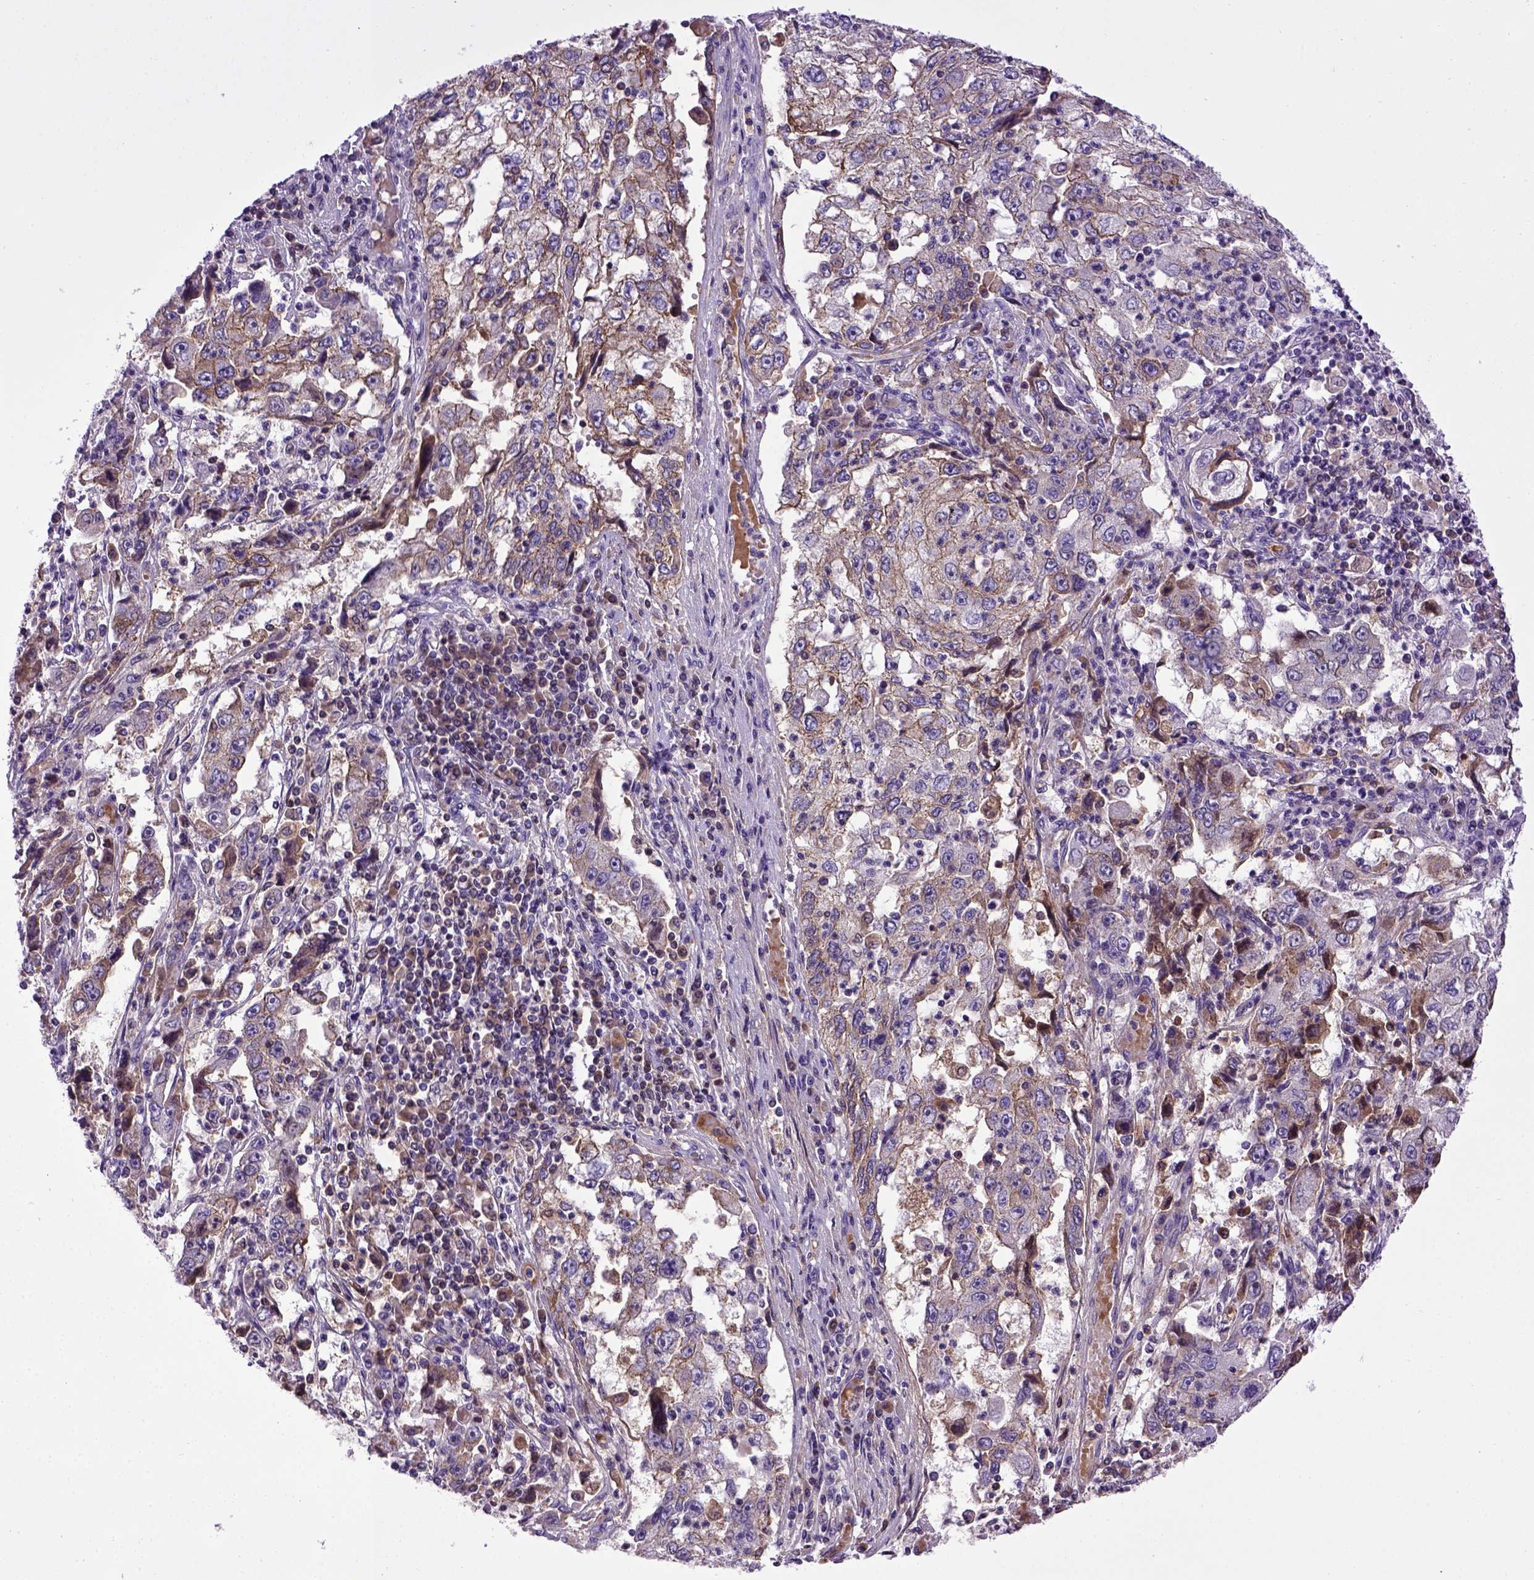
{"staining": {"intensity": "moderate", "quantity": "<25%", "location": "cytoplasmic/membranous"}, "tissue": "cervical cancer", "cell_type": "Tumor cells", "image_type": "cancer", "snomed": [{"axis": "morphology", "description": "Squamous cell carcinoma, NOS"}, {"axis": "topography", "description": "Cervix"}], "caption": "Cervical squamous cell carcinoma stained with immunohistochemistry (IHC) reveals moderate cytoplasmic/membranous expression in about <25% of tumor cells.", "gene": "CDH1", "patient": {"sex": "female", "age": 36}}